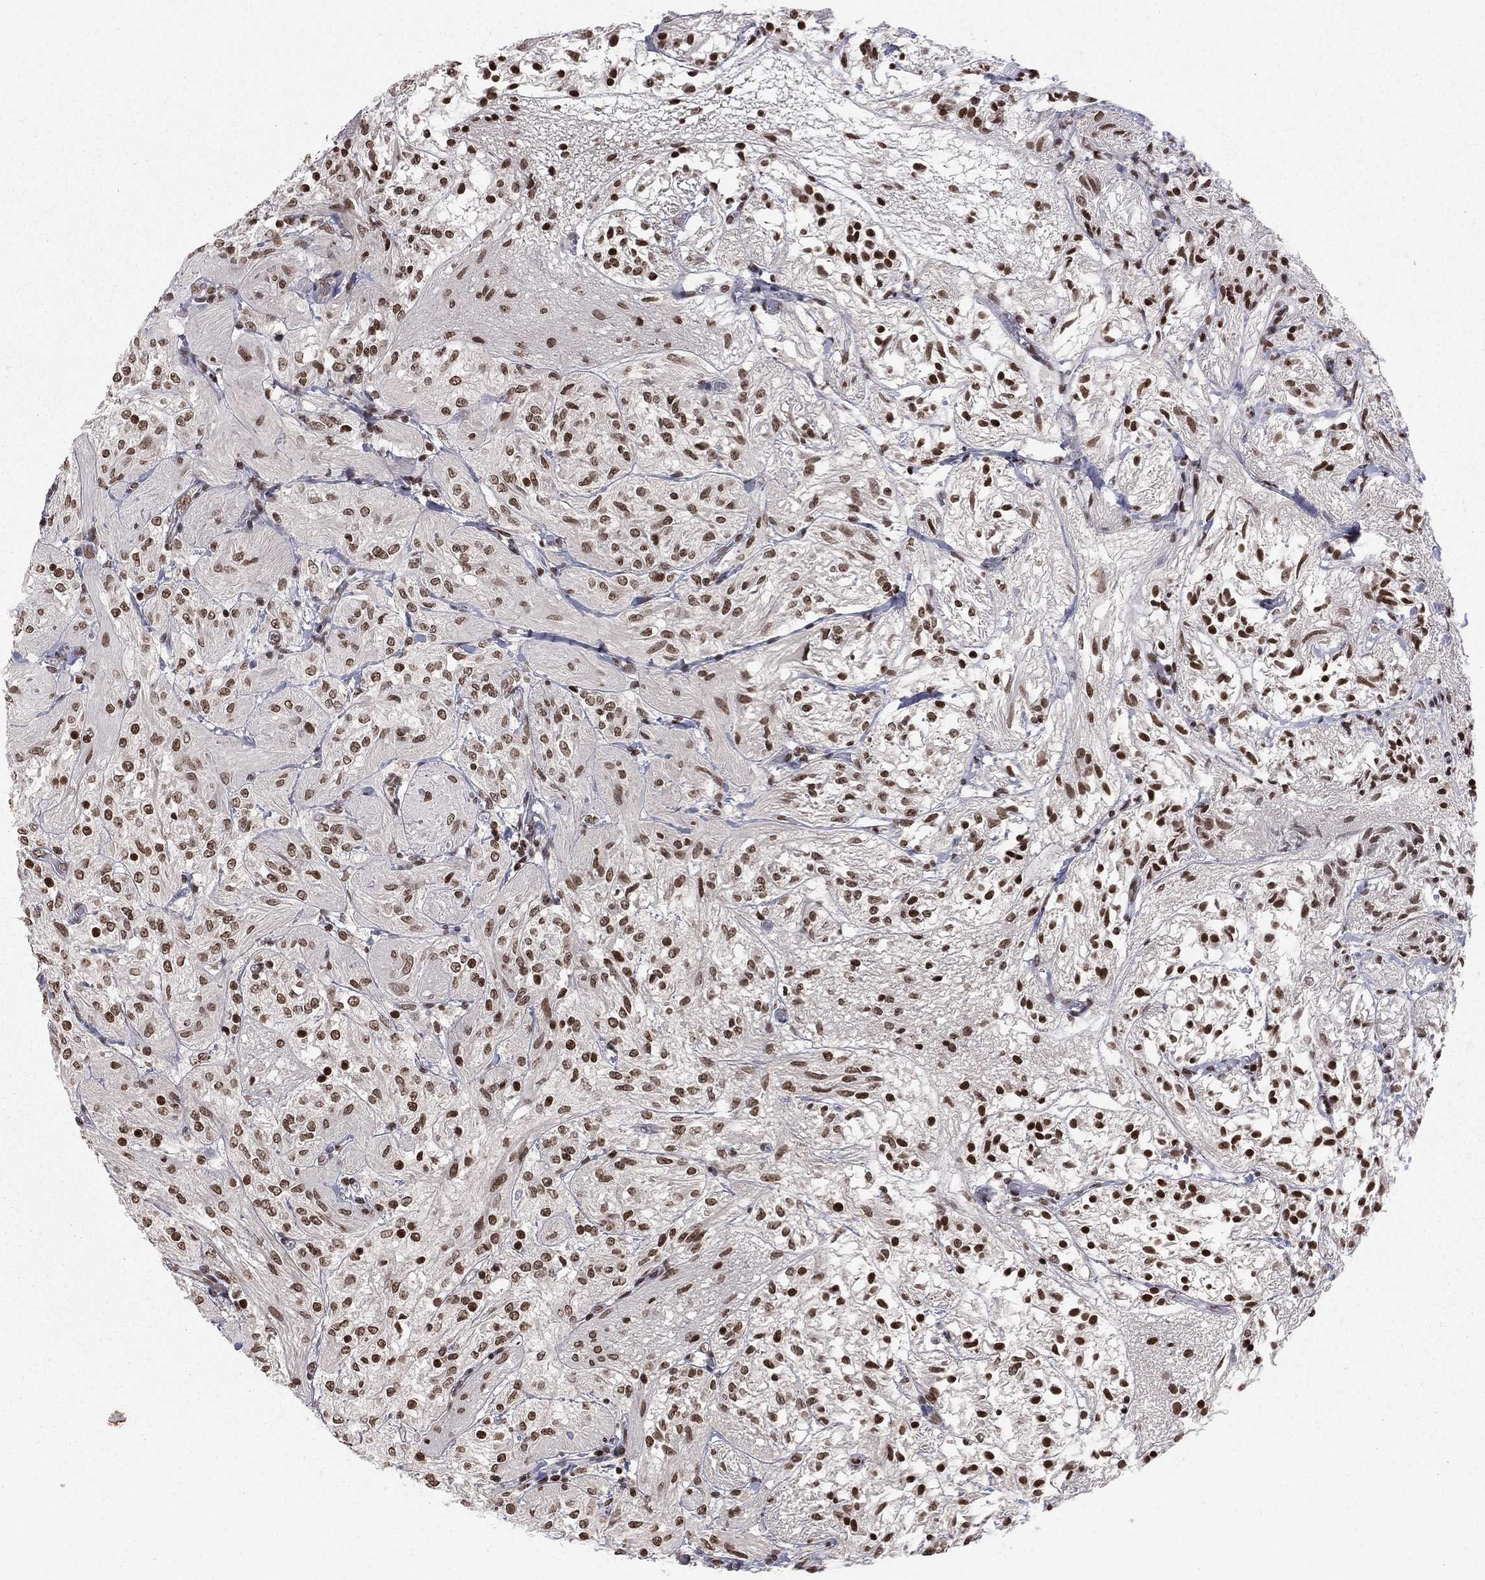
{"staining": {"intensity": "strong", "quantity": ">75%", "location": "nuclear"}, "tissue": "glioma", "cell_type": "Tumor cells", "image_type": "cancer", "snomed": [{"axis": "morphology", "description": "Glioma, malignant, Low grade"}, {"axis": "topography", "description": "Brain"}], "caption": "This image demonstrates immunohistochemistry (IHC) staining of human malignant glioma (low-grade), with high strong nuclear positivity in approximately >75% of tumor cells.", "gene": "RFX7", "patient": {"sex": "male", "age": 3}}